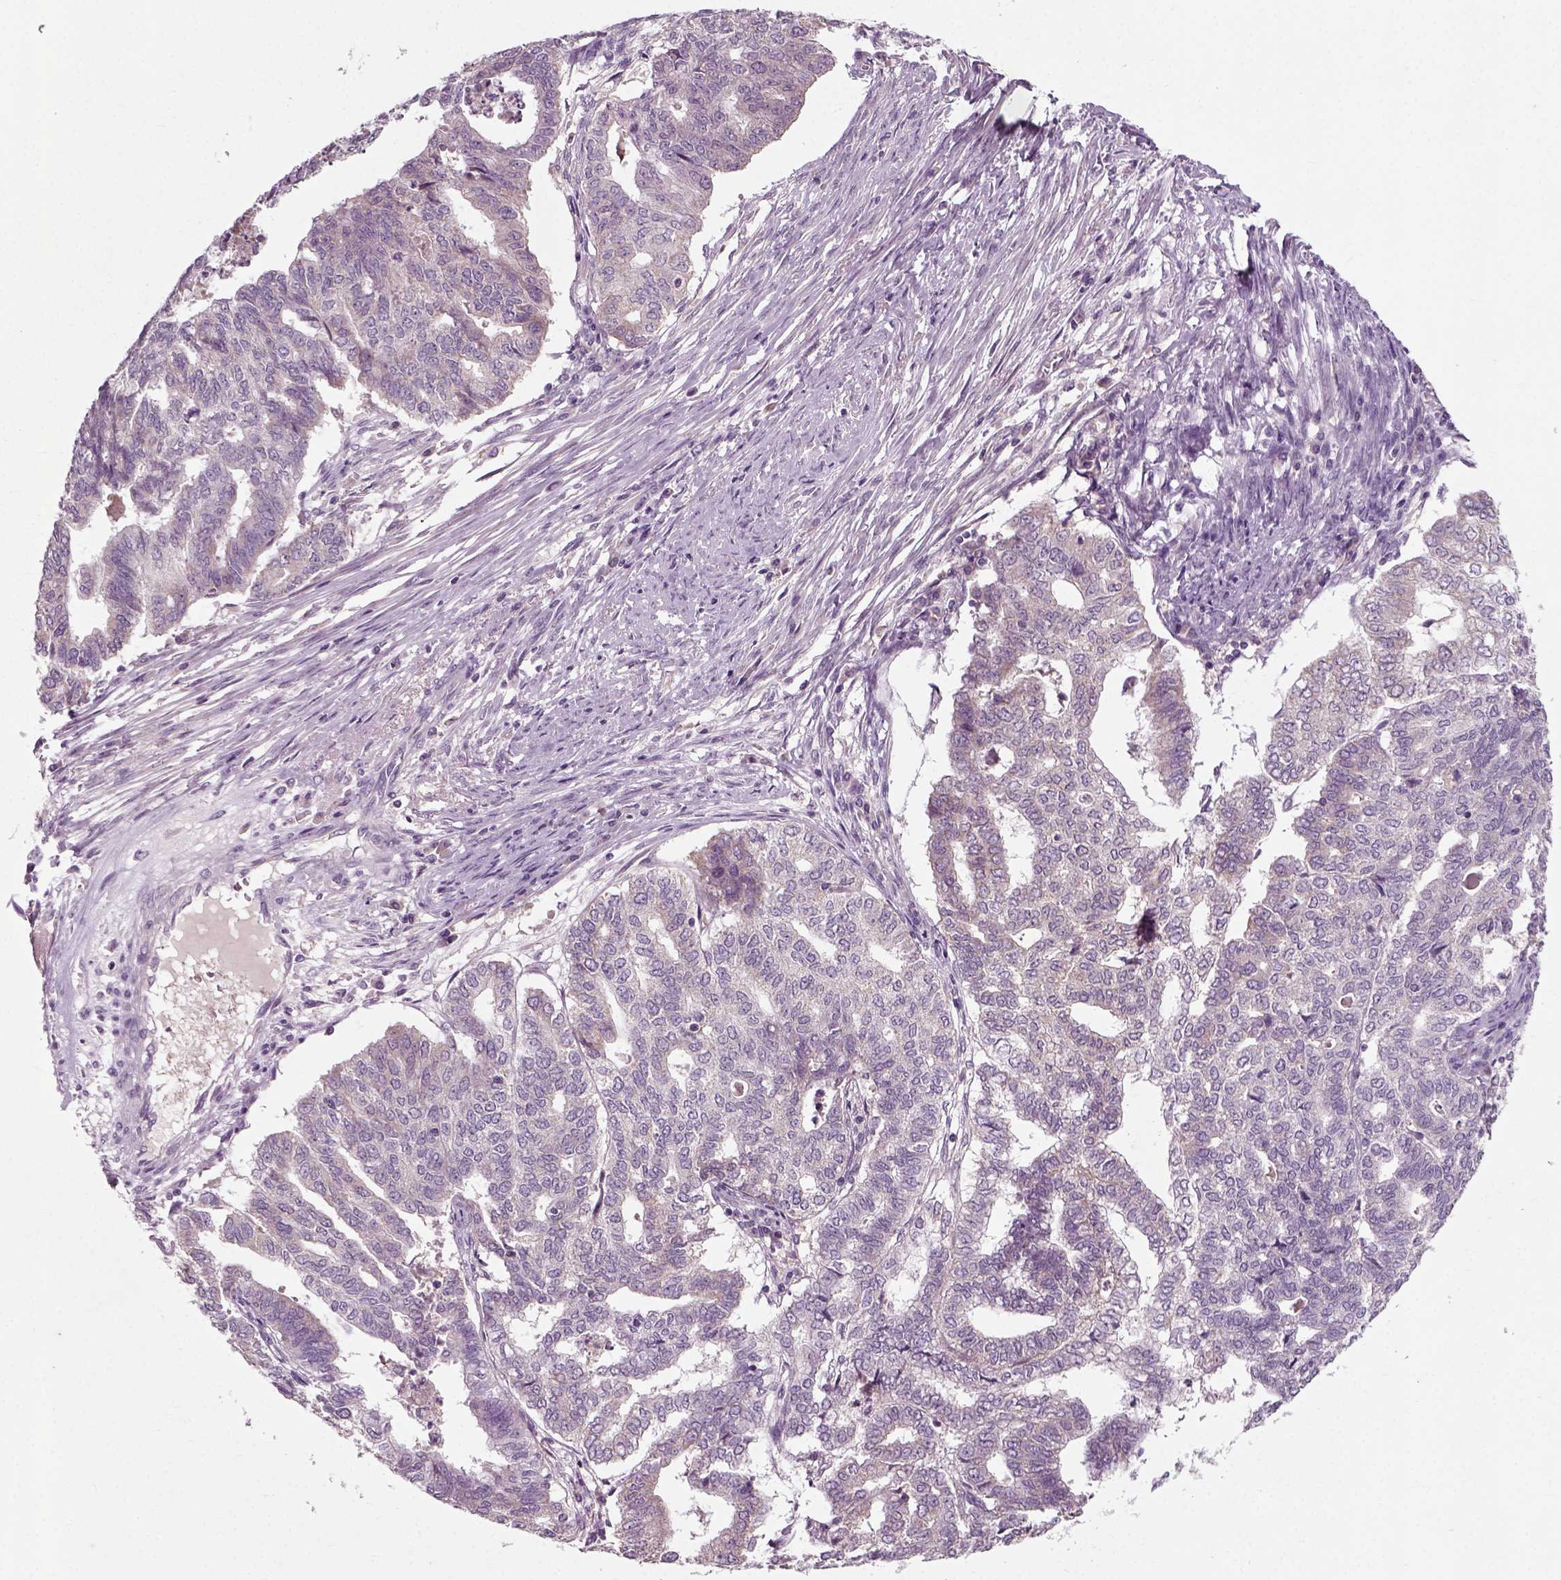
{"staining": {"intensity": "negative", "quantity": "none", "location": "none"}, "tissue": "endometrial cancer", "cell_type": "Tumor cells", "image_type": "cancer", "snomed": [{"axis": "morphology", "description": "Adenocarcinoma, NOS"}, {"axis": "topography", "description": "Endometrium"}], "caption": "The photomicrograph exhibits no significant staining in tumor cells of endometrial adenocarcinoma.", "gene": "RND2", "patient": {"sex": "female", "age": 79}}